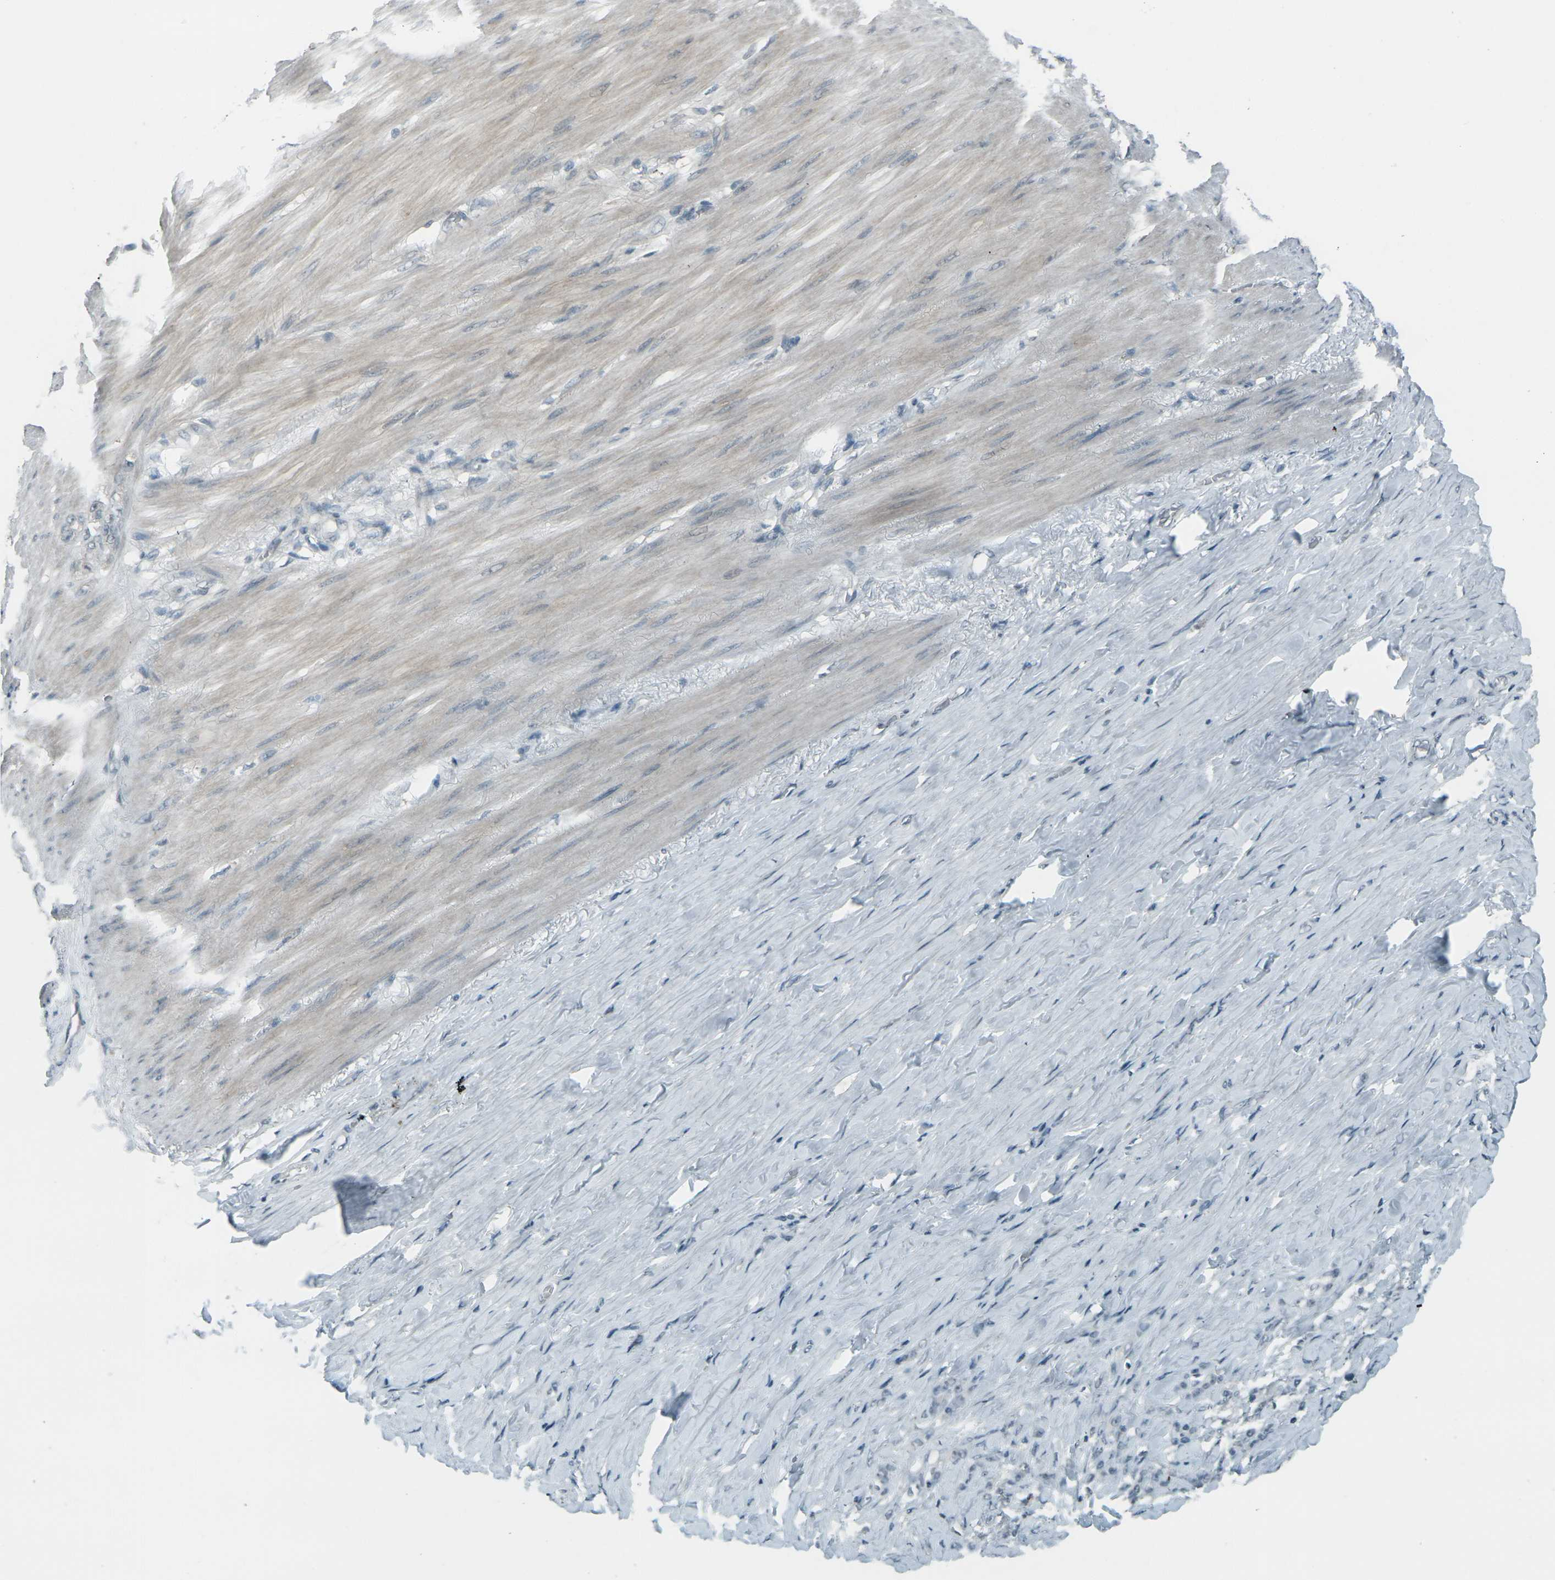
{"staining": {"intensity": "negative", "quantity": "none", "location": "none"}, "tissue": "stomach cancer", "cell_type": "Tumor cells", "image_type": "cancer", "snomed": [{"axis": "morphology", "description": "Adenocarcinoma, NOS"}, {"axis": "topography", "description": "Stomach"}], "caption": "DAB immunohistochemical staining of human adenocarcinoma (stomach) demonstrates no significant staining in tumor cells. (DAB IHC visualized using brightfield microscopy, high magnification).", "gene": "GPR19", "patient": {"sex": "male", "age": 82}}